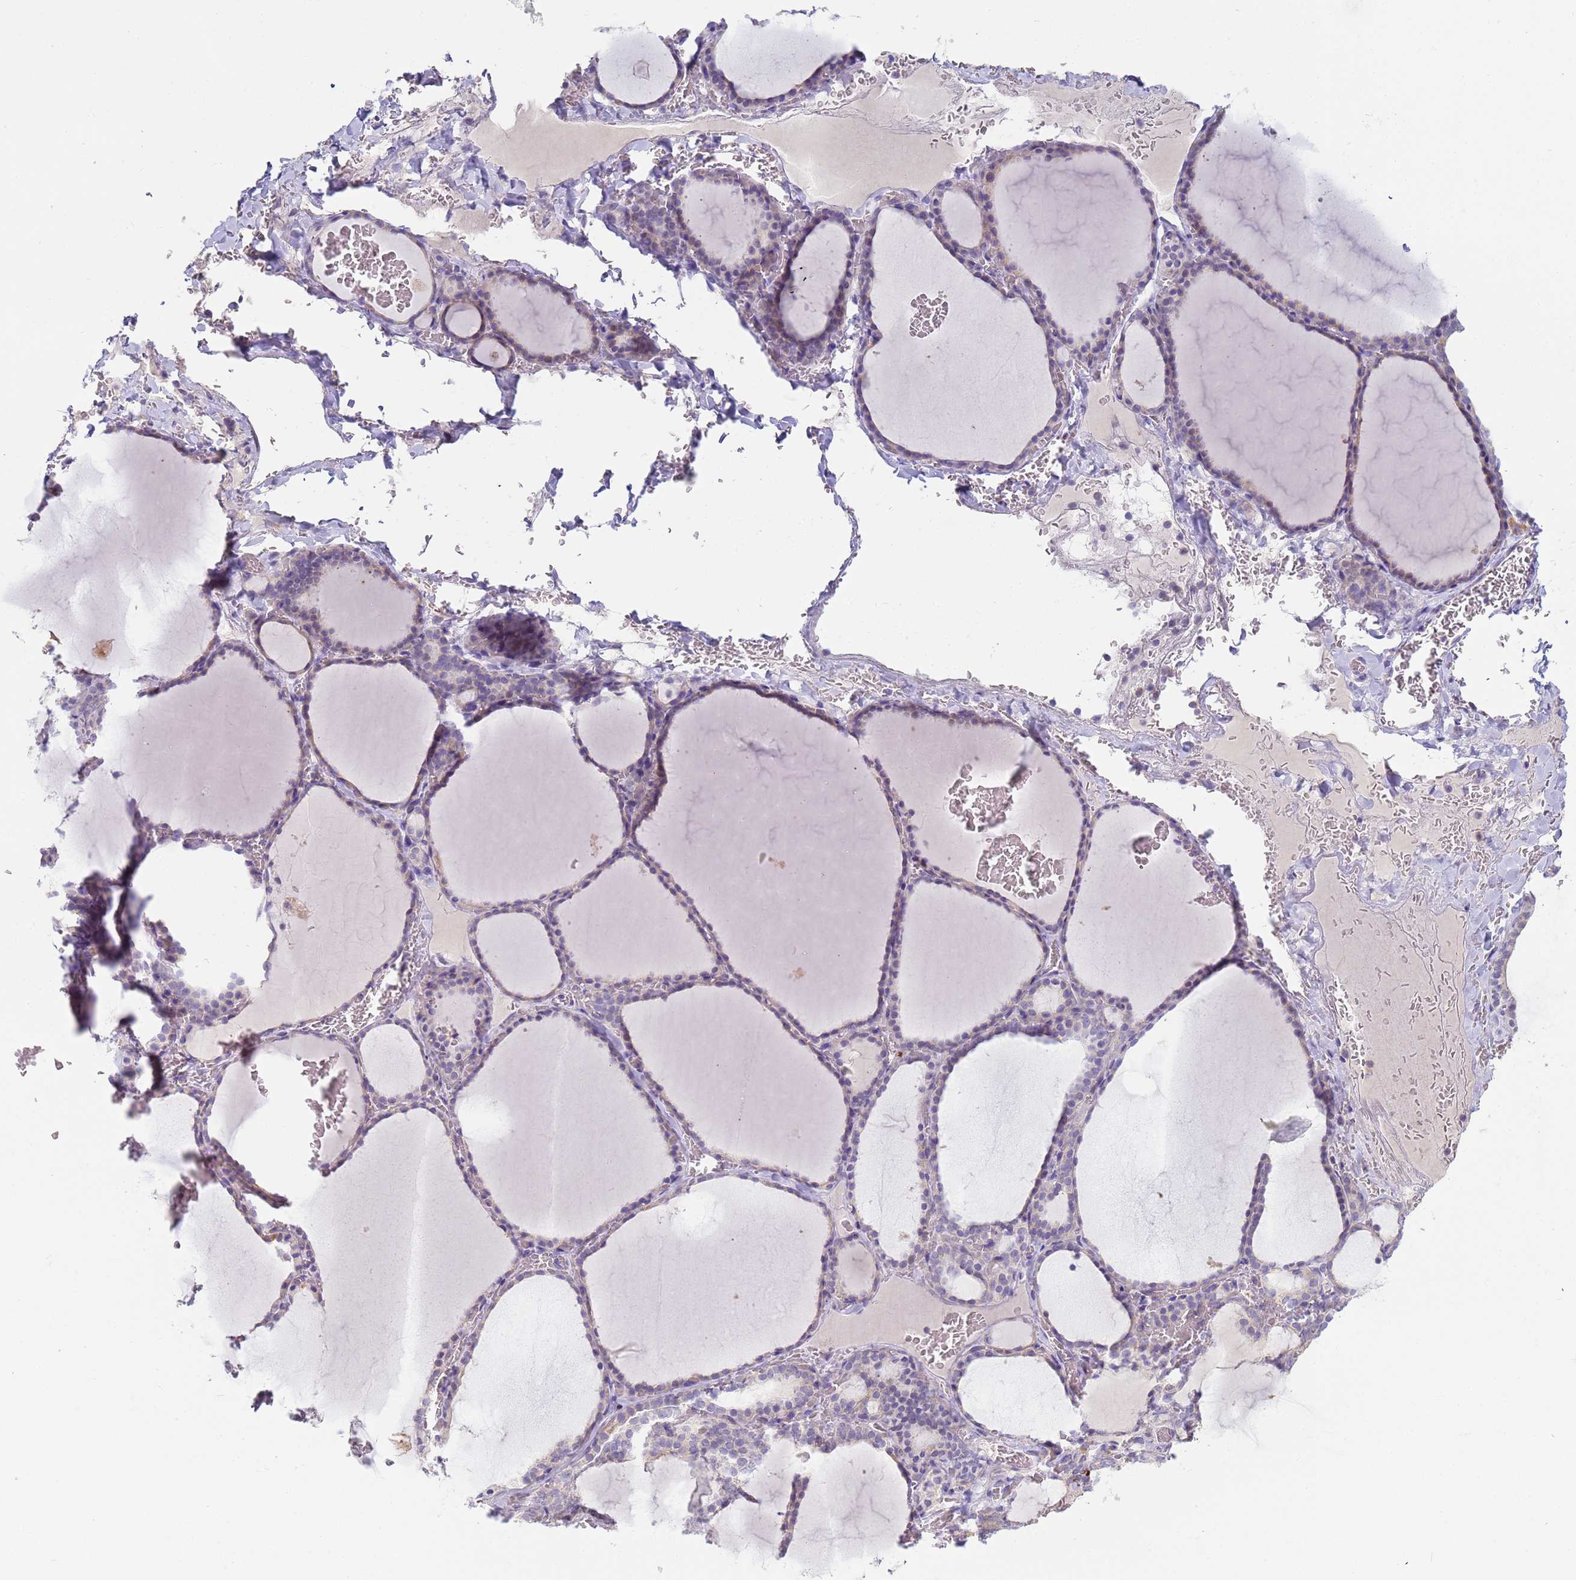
{"staining": {"intensity": "negative", "quantity": "none", "location": "none"}, "tissue": "thyroid gland", "cell_type": "Glandular cells", "image_type": "normal", "snomed": [{"axis": "morphology", "description": "Normal tissue, NOS"}, {"axis": "topography", "description": "Thyroid gland"}], "caption": "DAB (3,3'-diaminobenzidine) immunohistochemical staining of benign thyroid gland reveals no significant expression in glandular cells. (Immunohistochemistry (ihc), brightfield microscopy, high magnification).", "gene": "CR1", "patient": {"sex": "female", "age": 39}}